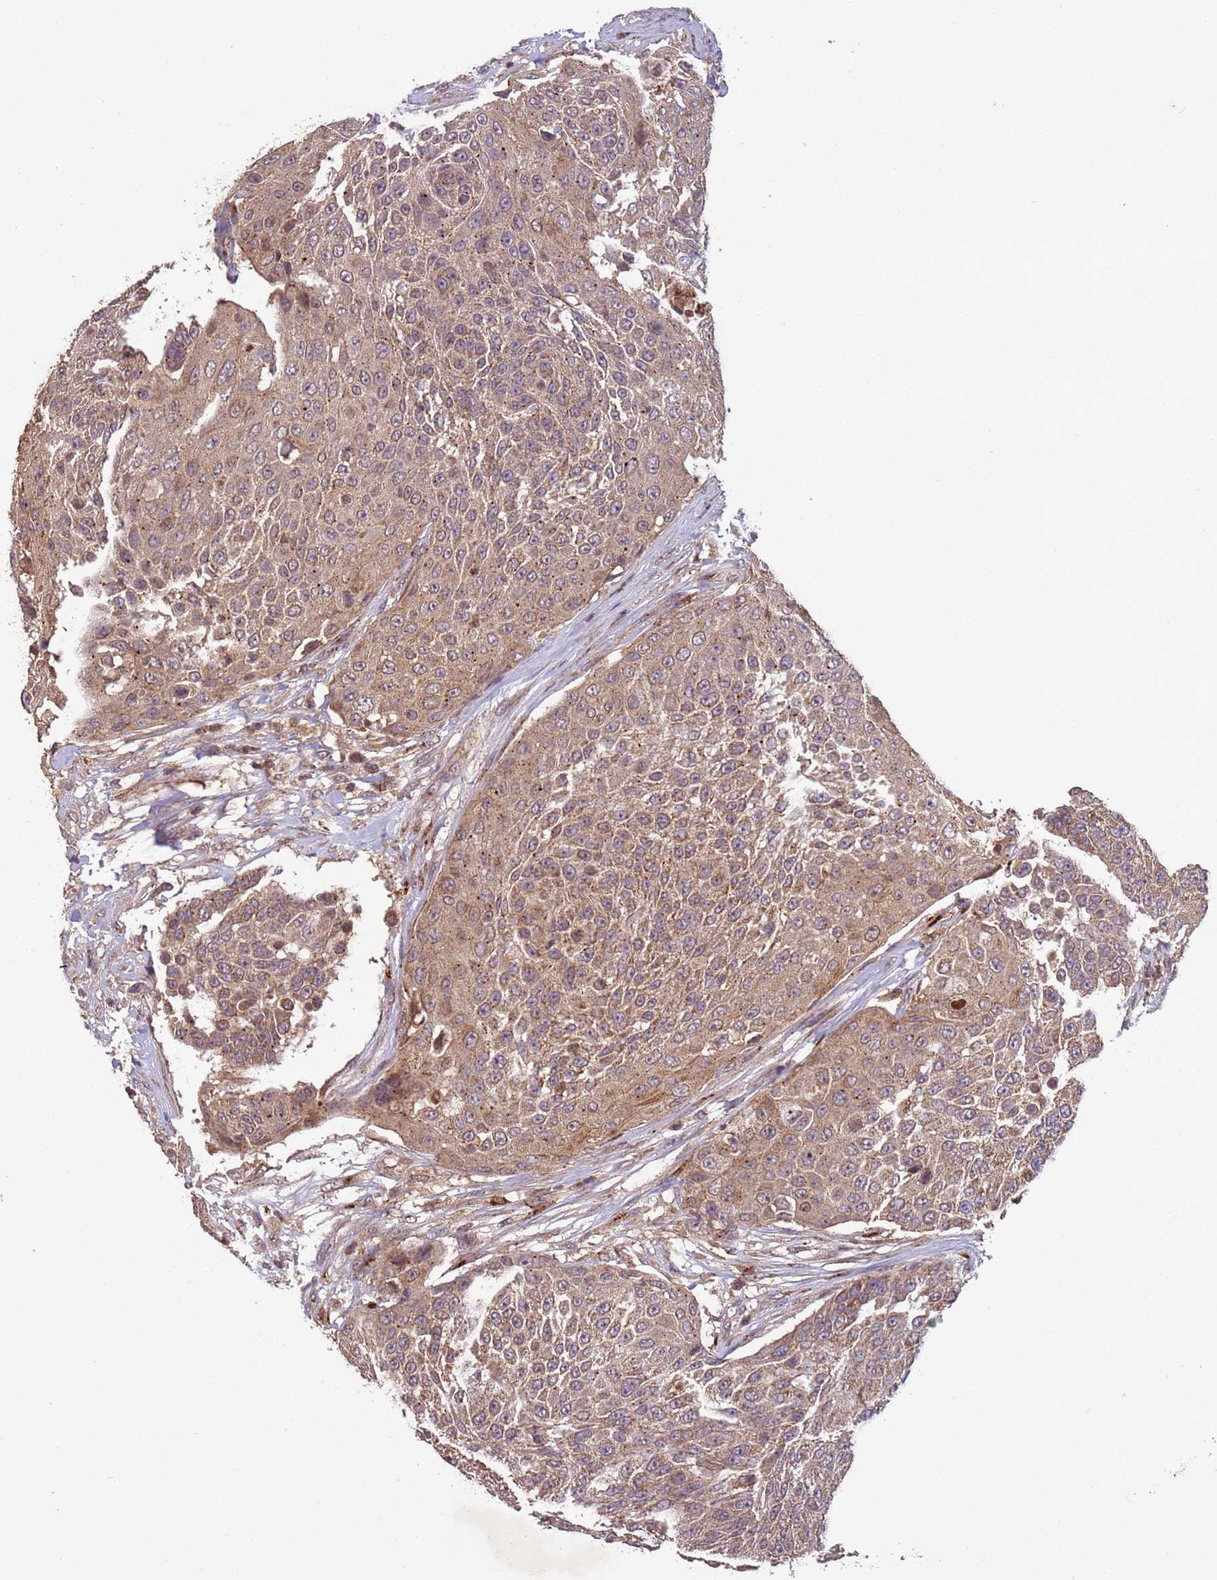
{"staining": {"intensity": "moderate", "quantity": ">75%", "location": "cytoplasmic/membranous"}, "tissue": "urothelial cancer", "cell_type": "Tumor cells", "image_type": "cancer", "snomed": [{"axis": "morphology", "description": "Urothelial carcinoma, High grade"}, {"axis": "topography", "description": "Urinary bladder"}], "caption": "Urothelial cancer was stained to show a protein in brown. There is medium levels of moderate cytoplasmic/membranous positivity in about >75% of tumor cells.", "gene": "FASTKD1", "patient": {"sex": "female", "age": 63}}